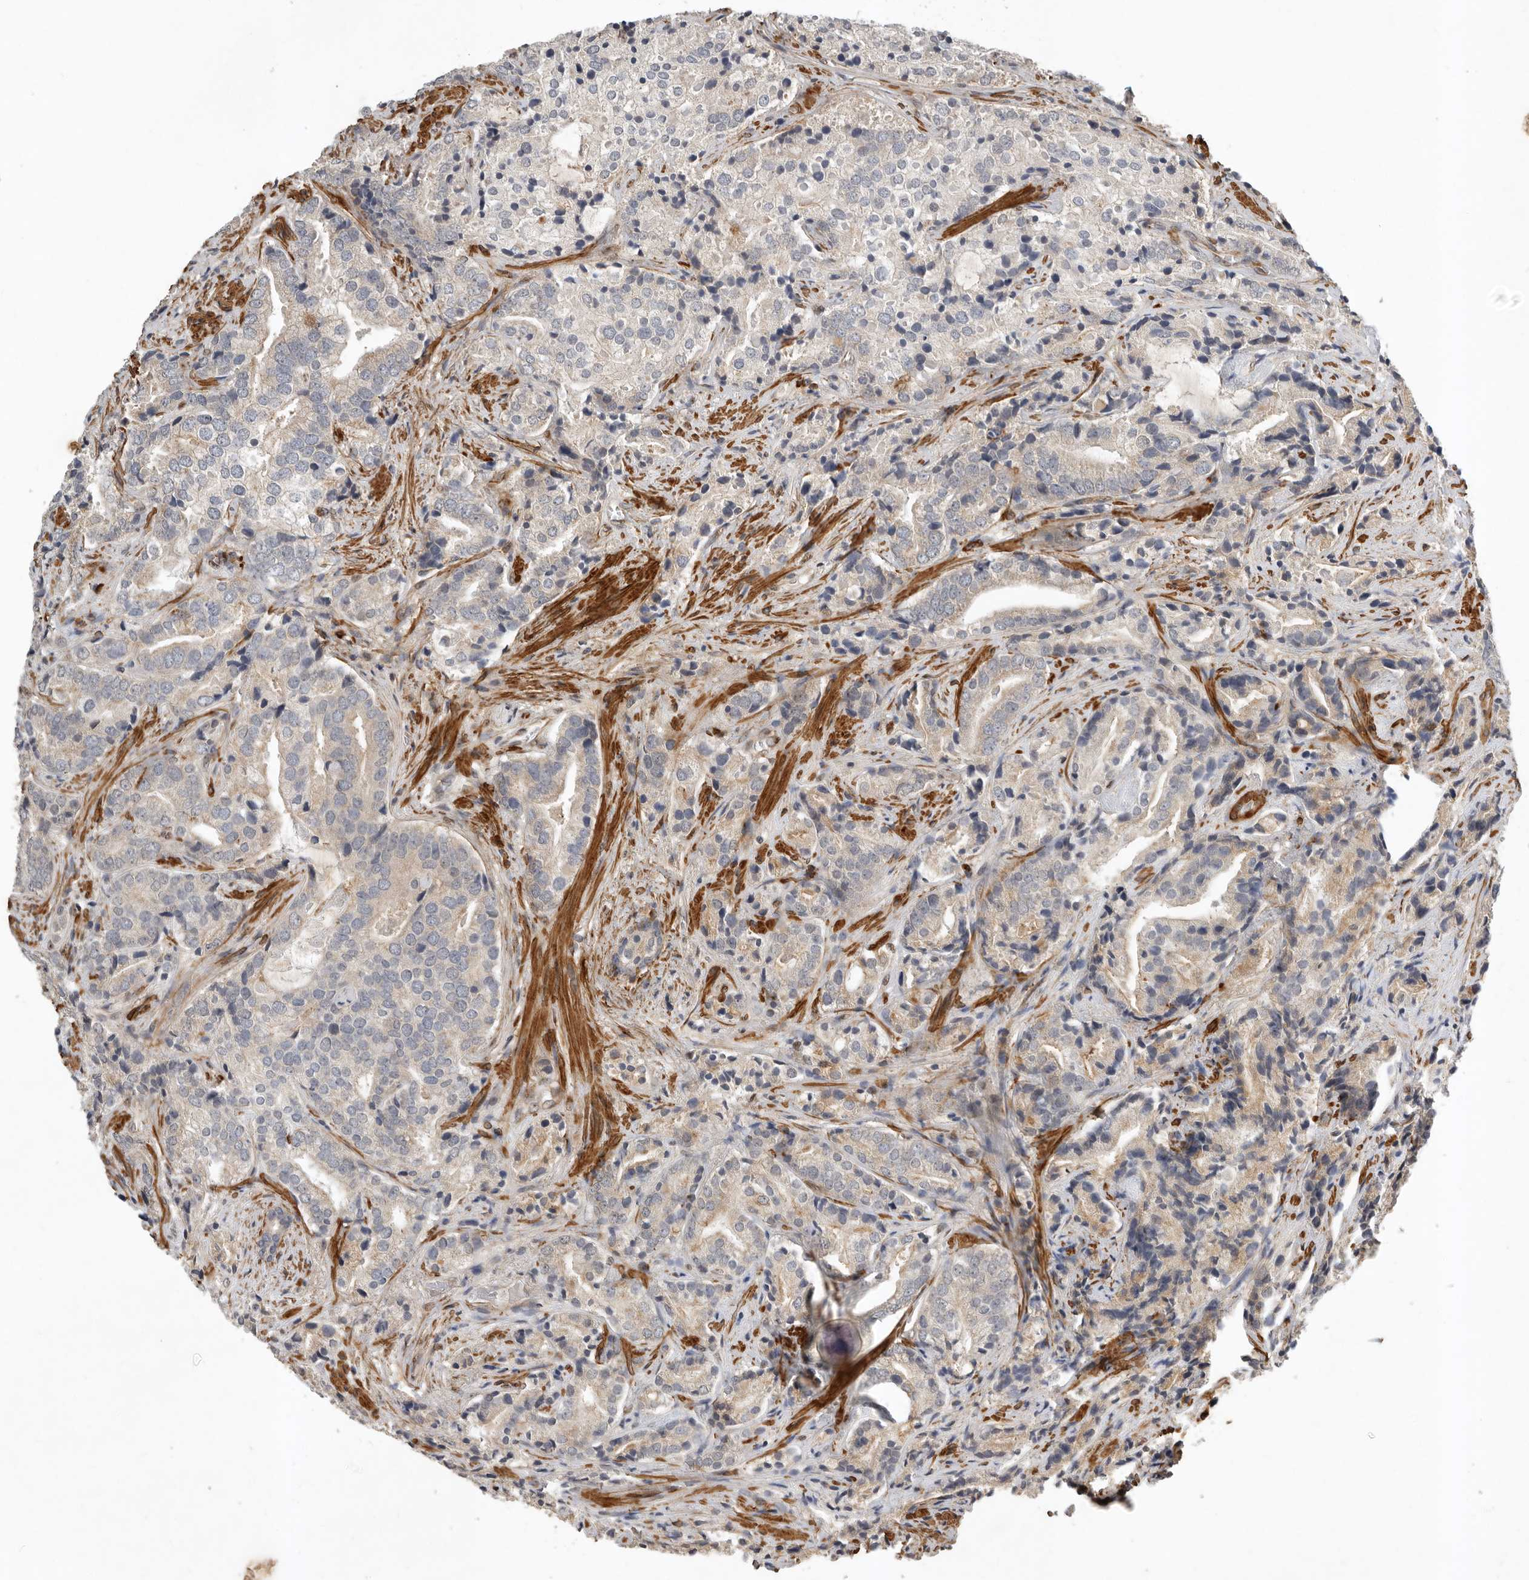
{"staining": {"intensity": "weak", "quantity": "25%-75%", "location": "cytoplasmic/membranous"}, "tissue": "prostate cancer", "cell_type": "Tumor cells", "image_type": "cancer", "snomed": [{"axis": "morphology", "description": "Adenocarcinoma, High grade"}, {"axis": "topography", "description": "Prostate"}], "caption": "A brown stain highlights weak cytoplasmic/membranous expression of a protein in human prostate adenocarcinoma (high-grade) tumor cells.", "gene": "RNF157", "patient": {"sex": "male", "age": 57}}